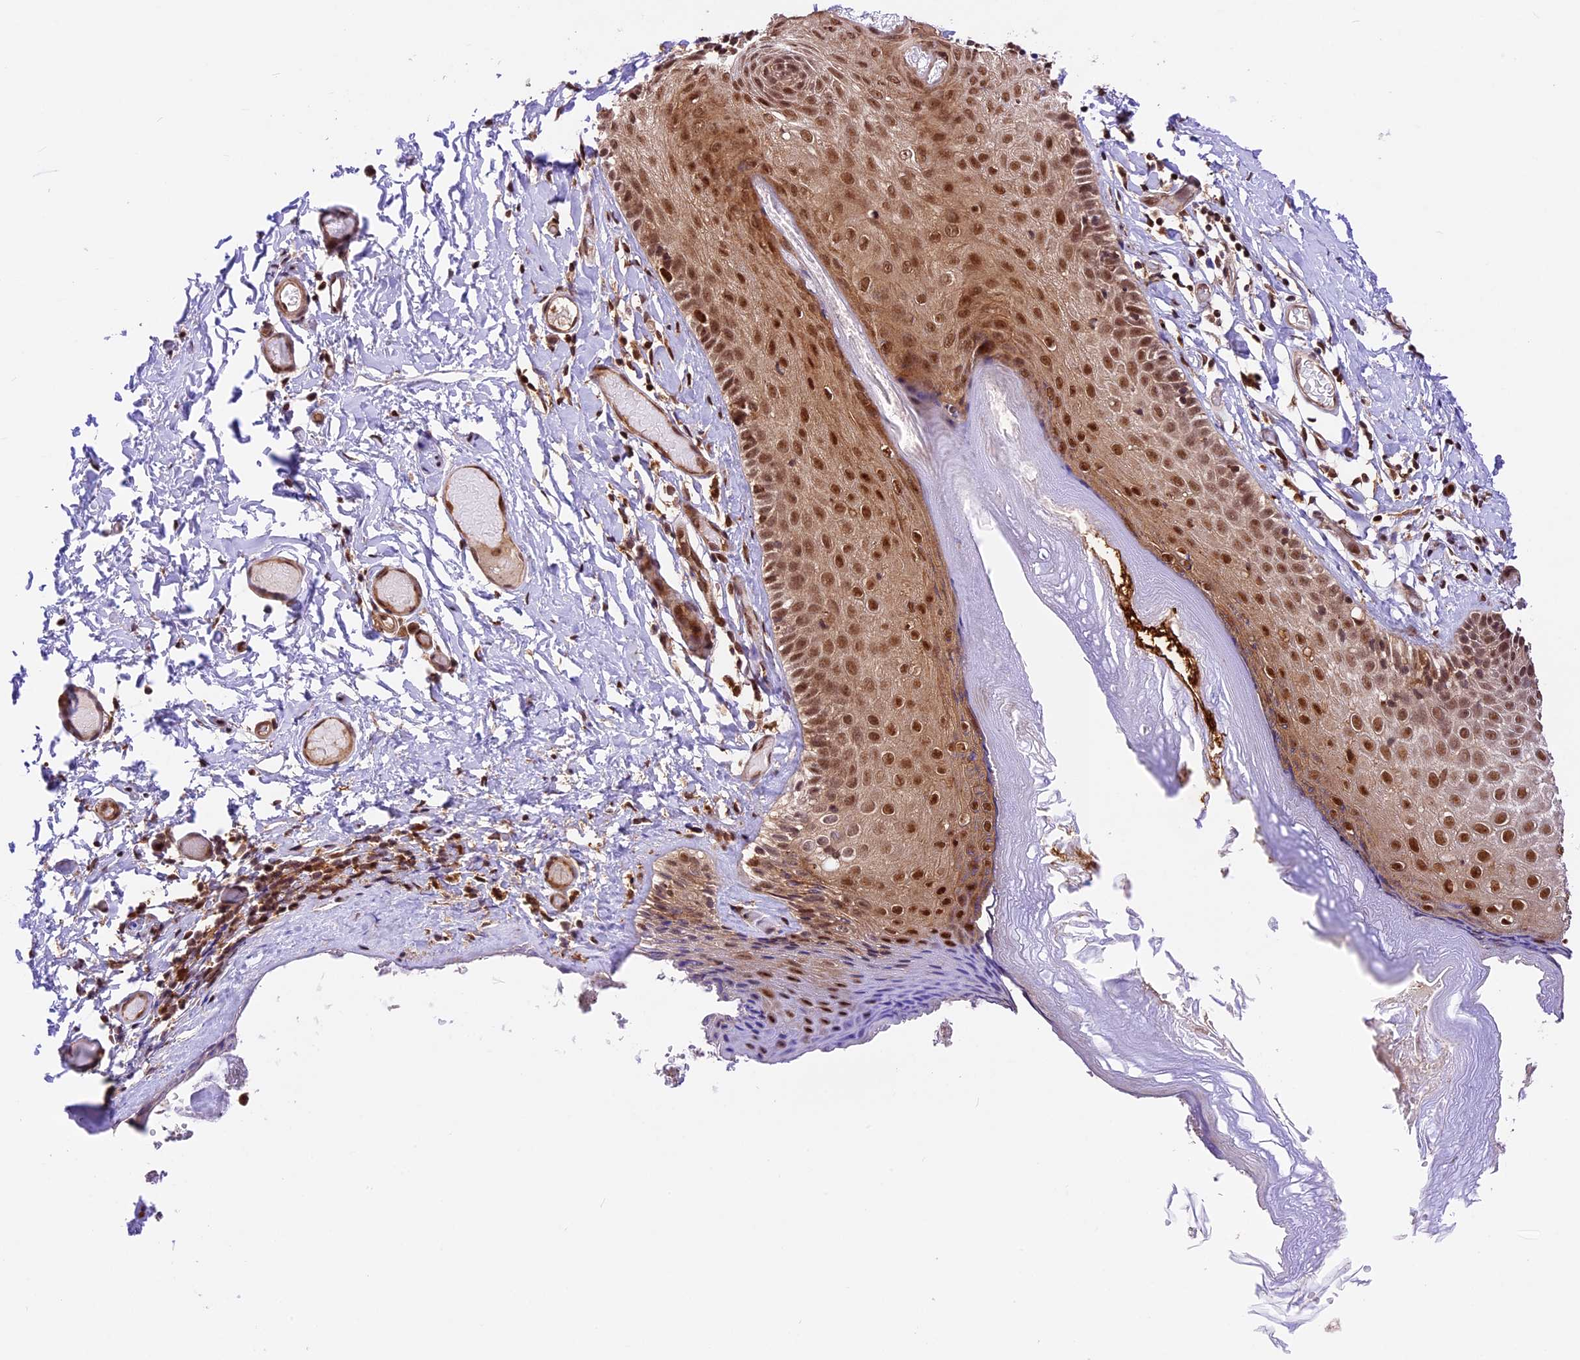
{"staining": {"intensity": "strong", "quantity": ">75%", "location": "nuclear"}, "tissue": "skin", "cell_type": "Epidermal cells", "image_type": "normal", "snomed": [{"axis": "morphology", "description": "Normal tissue, NOS"}, {"axis": "topography", "description": "Adipose tissue"}, {"axis": "topography", "description": "Vascular tissue"}, {"axis": "topography", "description": "Vulva"}, {"axis": "topography", "description": "Peripheral nerve tissue"}], "caption": "Epidermal cells demonstrate strong nuclear expression in about >75% of cells in unremarkable skin. (DAB (3,3'-diaminobenzidine) = brown stain, brightfield microscopy at high magnification).", "gene": "DHX38", "patient": {"sex": "female", "age": 86}}